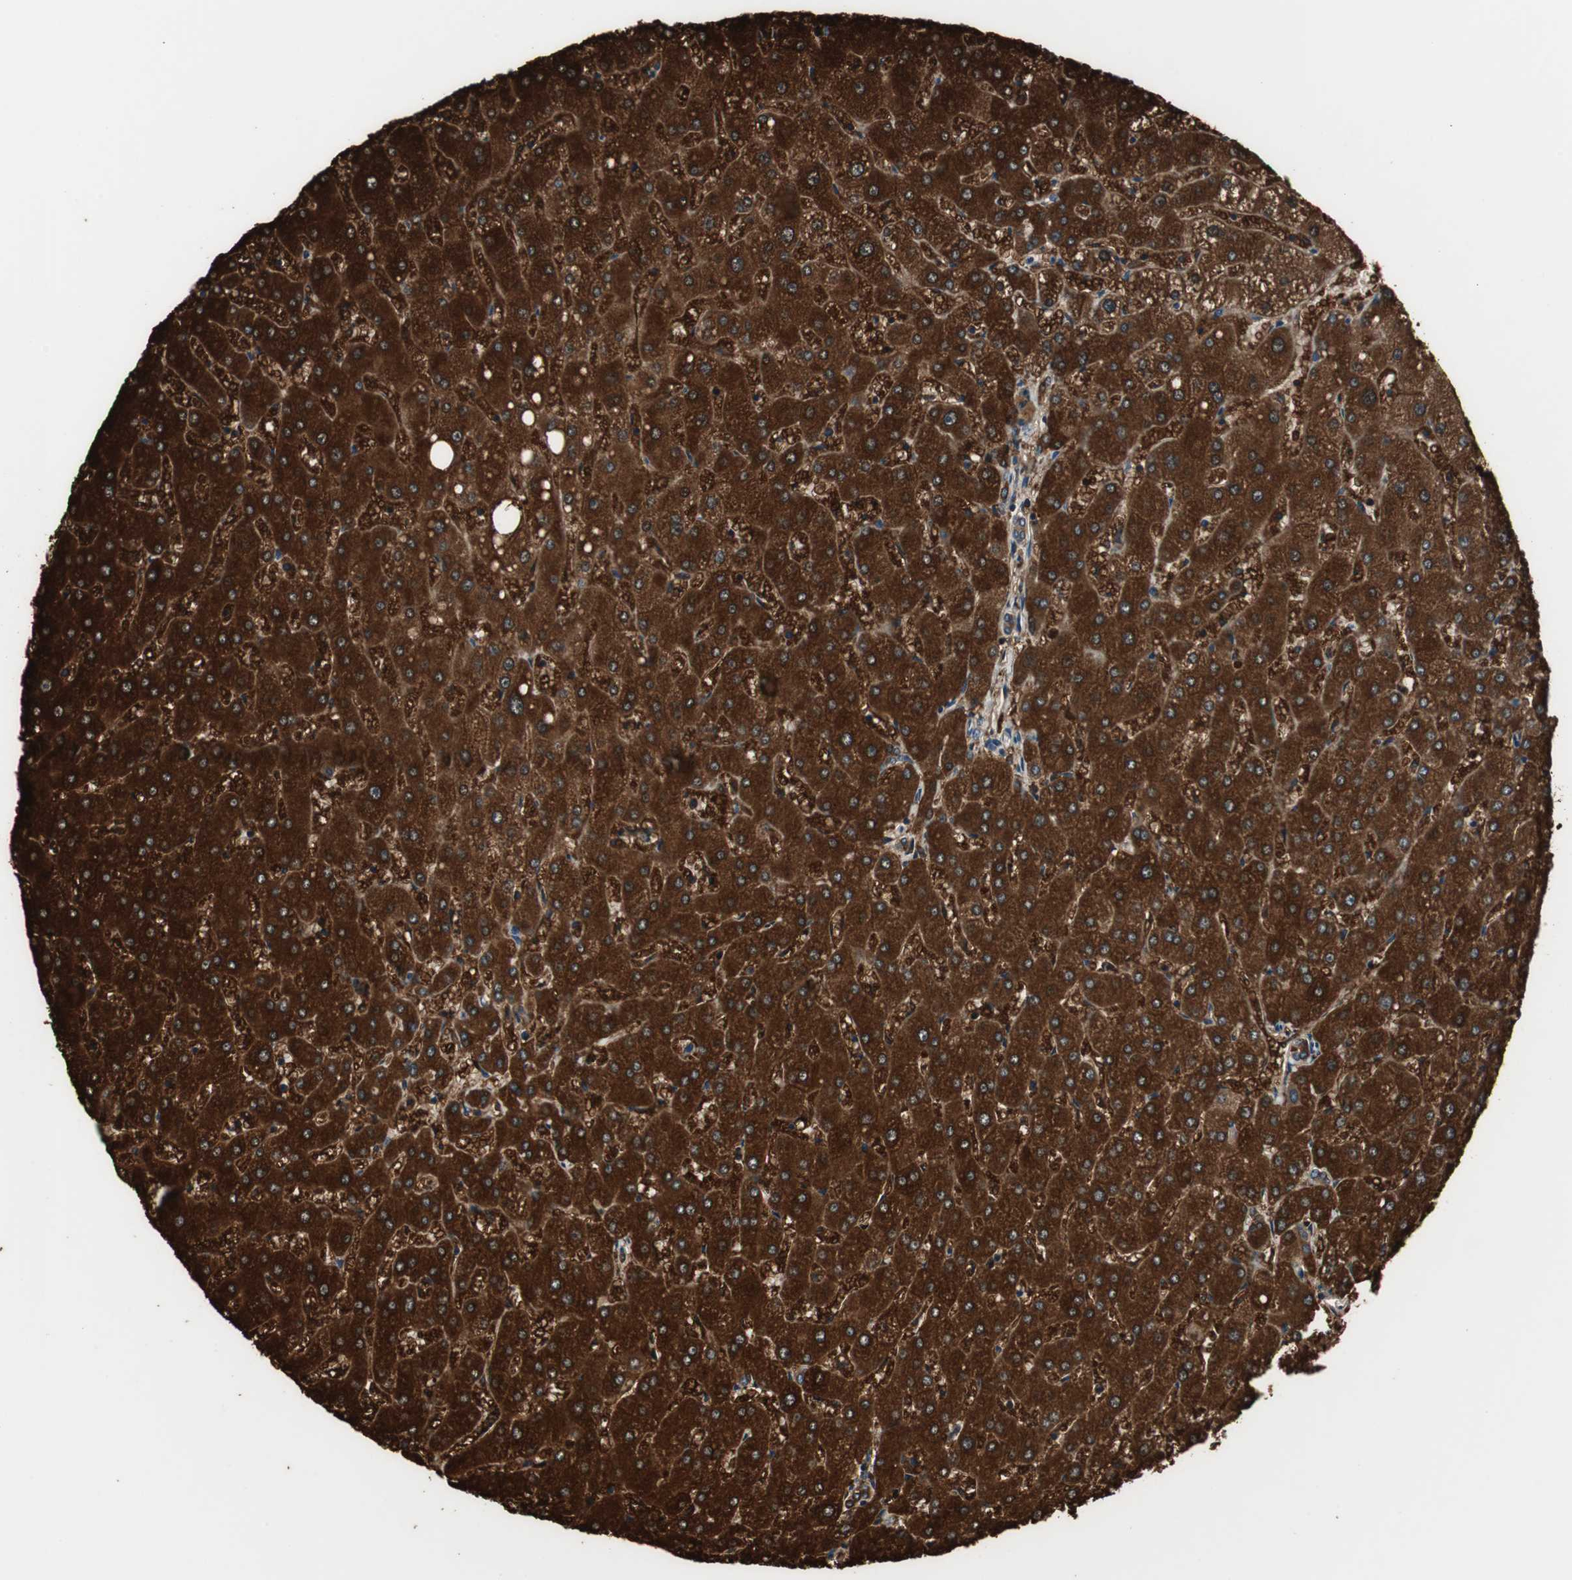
{"staining": {"intensity": "strong", "quantity": ">75%", "location": "cytoplasmic/membranous"}, "tissue": "liver", "cell_type": "Cholangiocytes", "image_type": "normal", "snomed": [{"axis": "morphology", "description": "Normal tissue, NOS"}, {"axis": "topography", "description": "Liver"}], "caption": "The image displays immunohistochemical staining of benign liver. There is strong cytoplasmic/membranous expression is appreciated in approximately >75% of cholangiocytes. (IHC, brightfield microscopy, high magnification).", "gene": "MSTO1", "patient": {"sex": "male", "age": 67}}